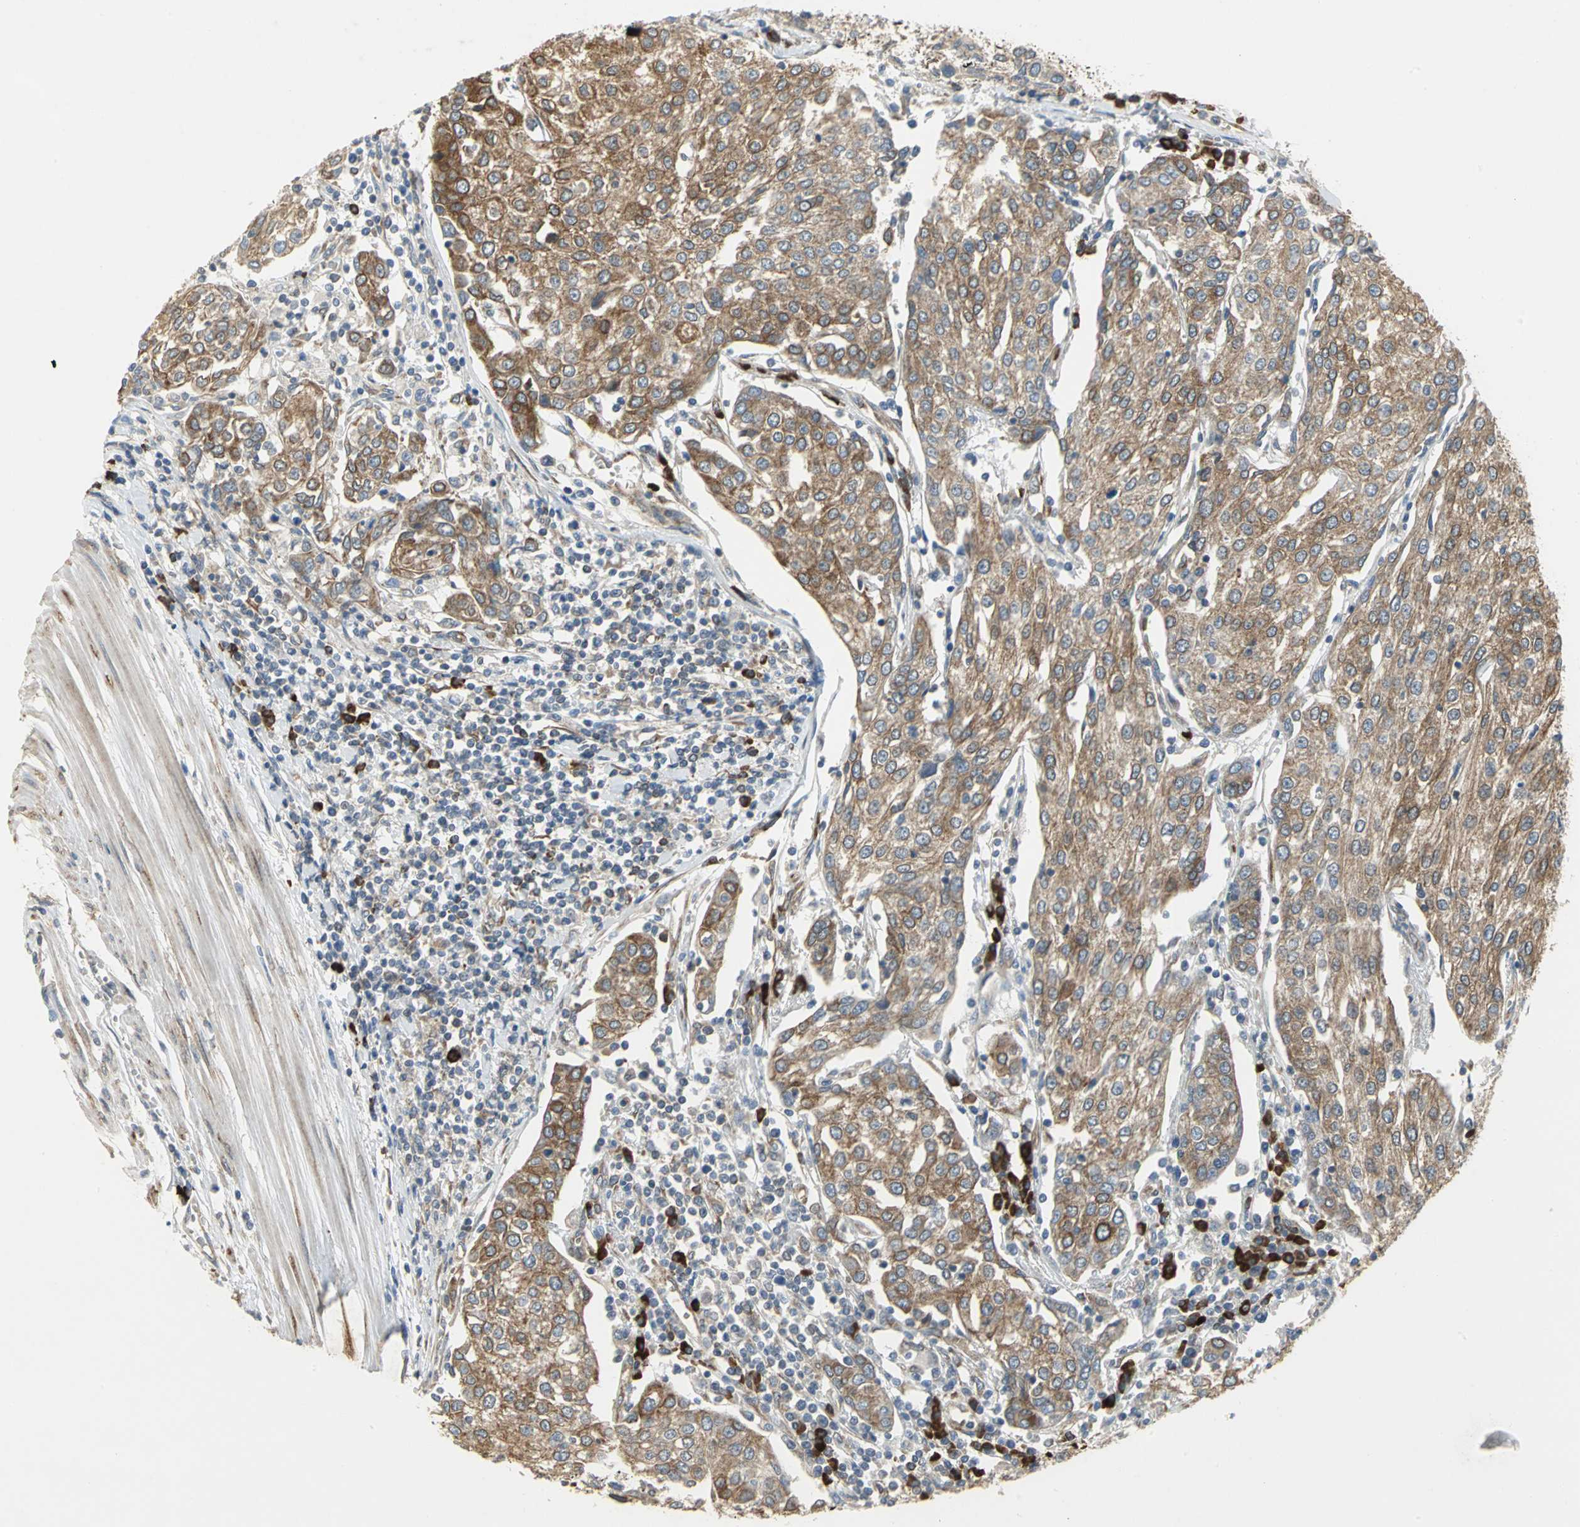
{"staining": {"intensity": "moderate", "quantity": ">75%", "location": "cytoplasmic/membranous"}, "tissue": "urothelial cancer", "cell_type": "Tumor cells", "image_type": "cancer", "snomed": [{"axis": "morphology", "description": "Urothelial carcinoma, High grade"}, {"axis": "topography", "description": "Urinary bladder"}], "caption": "A brown stain shows moderate cytoplasmic/membranous positivity of a protein in human urothelial cancer tumor cells.", "gene": "SYVN1", "patient": {"sex": "female", "age": 85}}